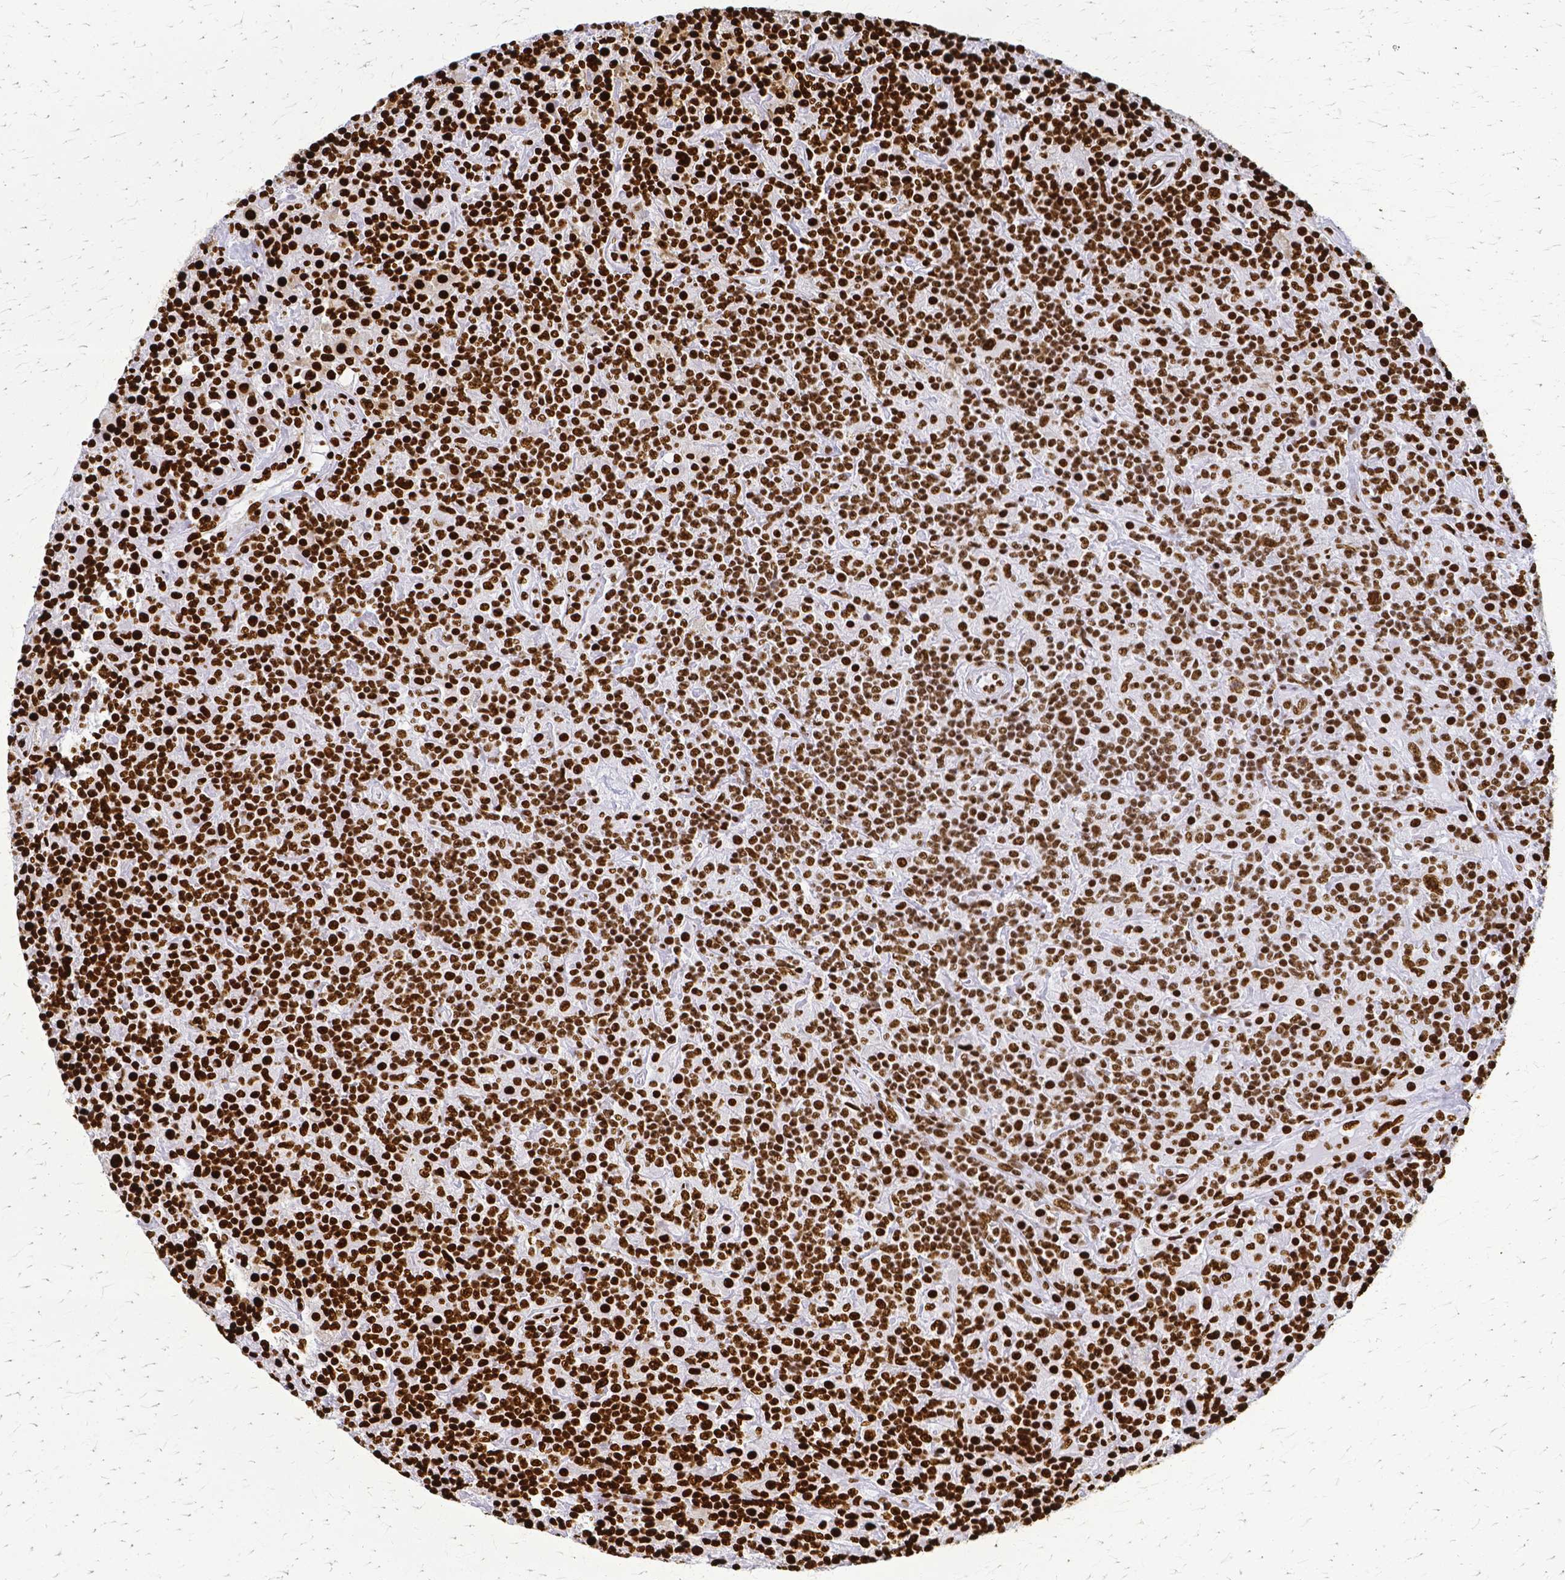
{"staining": {"intensity": "strong", "quantity": ">75%", "location": "nuclear"}, "tissue": "lymphoma", "cell_type": "Tumor cells", "image_type": "cancer", "snomed": [{"axis": "morphology", "description": "Hodgkin's disease, NOS"}, {"axis": "topography", "description": "Lymph node"}], "caption": "The immunohistochemical stain shows strong nuclear expression in tumor cells of Hodgkin's disease tissue.", "gene": "SFPQ", "patient": {"sex": "male", "age": 70}}